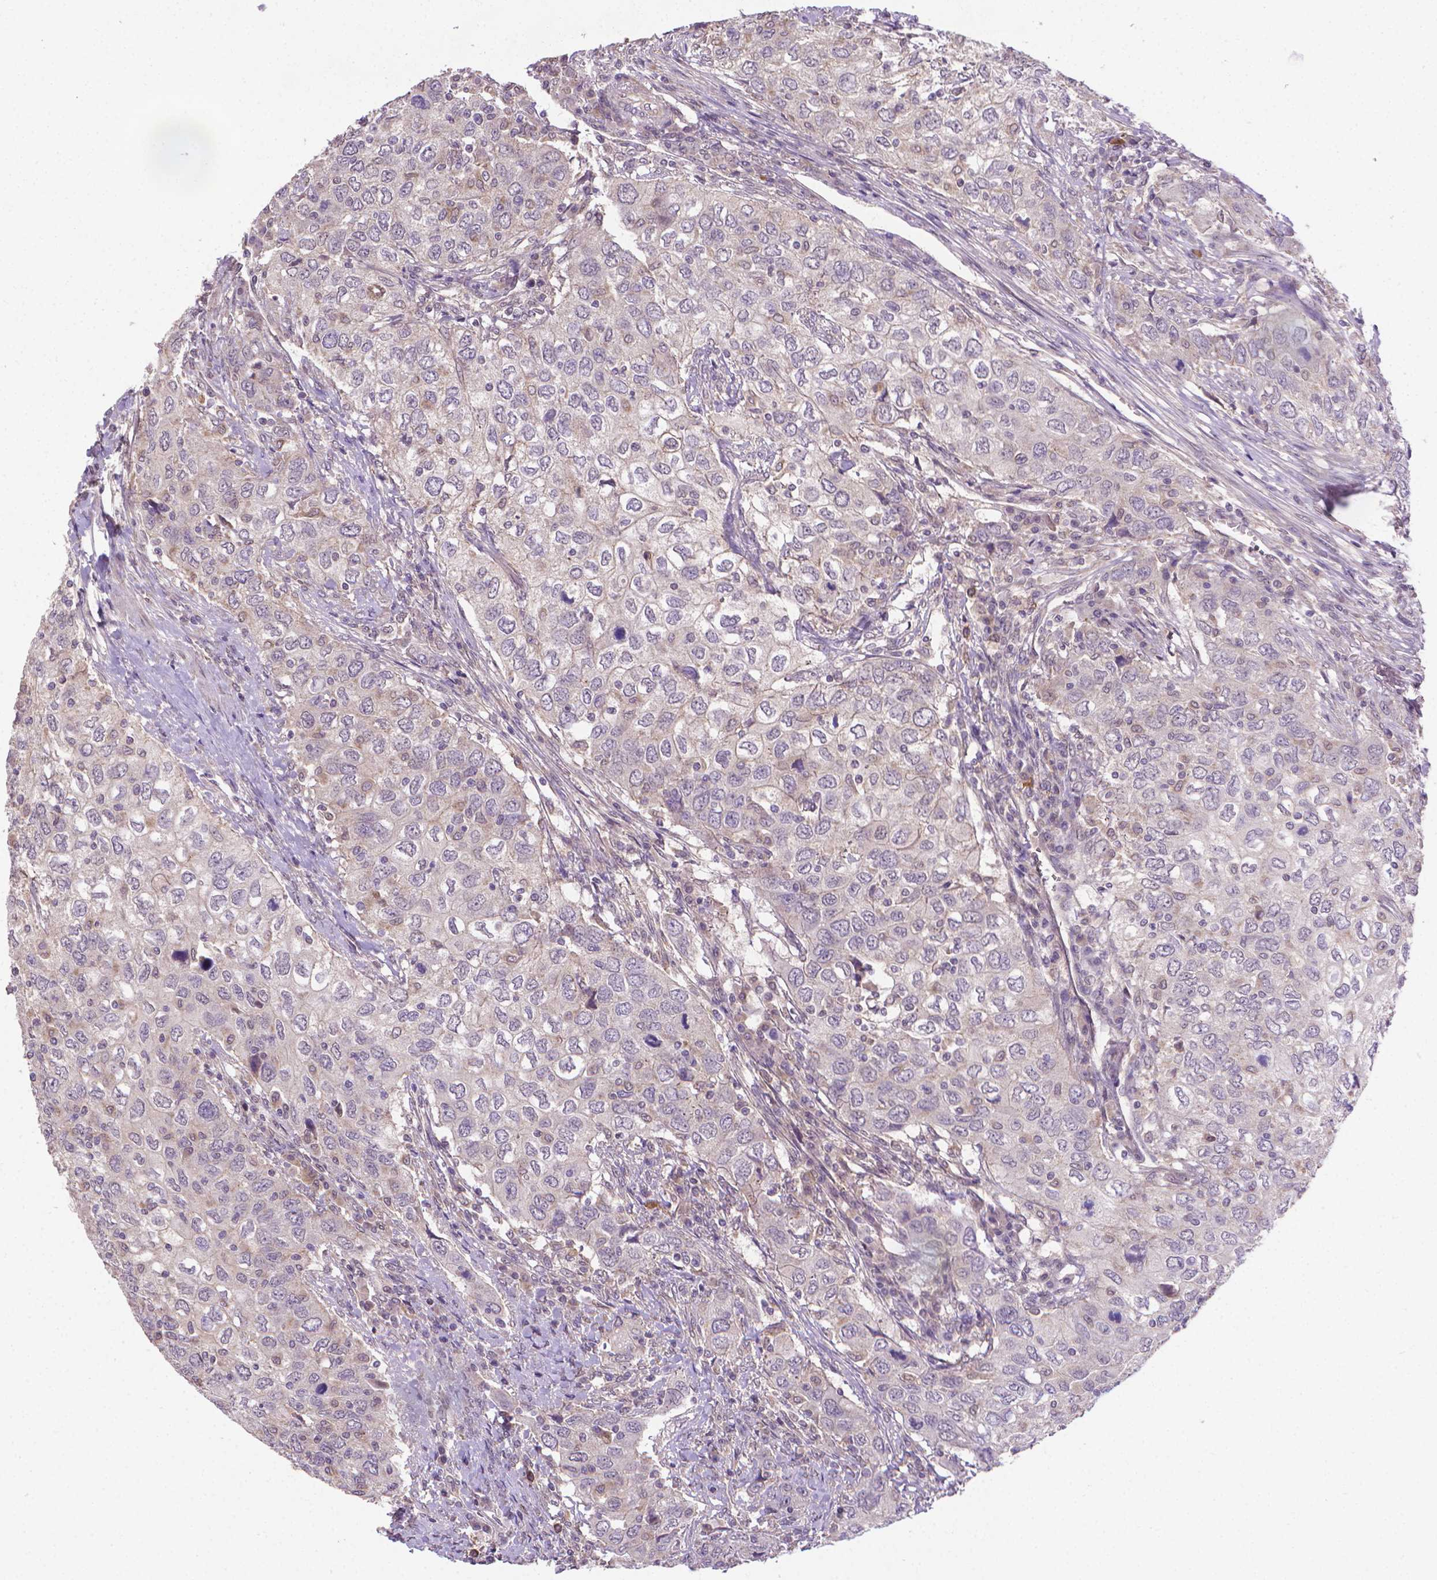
{"staining": {"intensity": "negative", "quantity": "none", "location": "none"}, "tissue": "urothelial cancer", "cell_type": "Tumor cells", "image_type": "cancer", "snomed": [{"axis": "morphology", "description": "Urothelial carcinoma, High grade"}, {"axis": "topography", "description": "Urinary bladder"}], "caption": "Tumor cells show no significant protein positivity in urothelial carcinoma (high-grade).", "gene": "GPR63", "patient": {"sex": "male", "age": 76}}